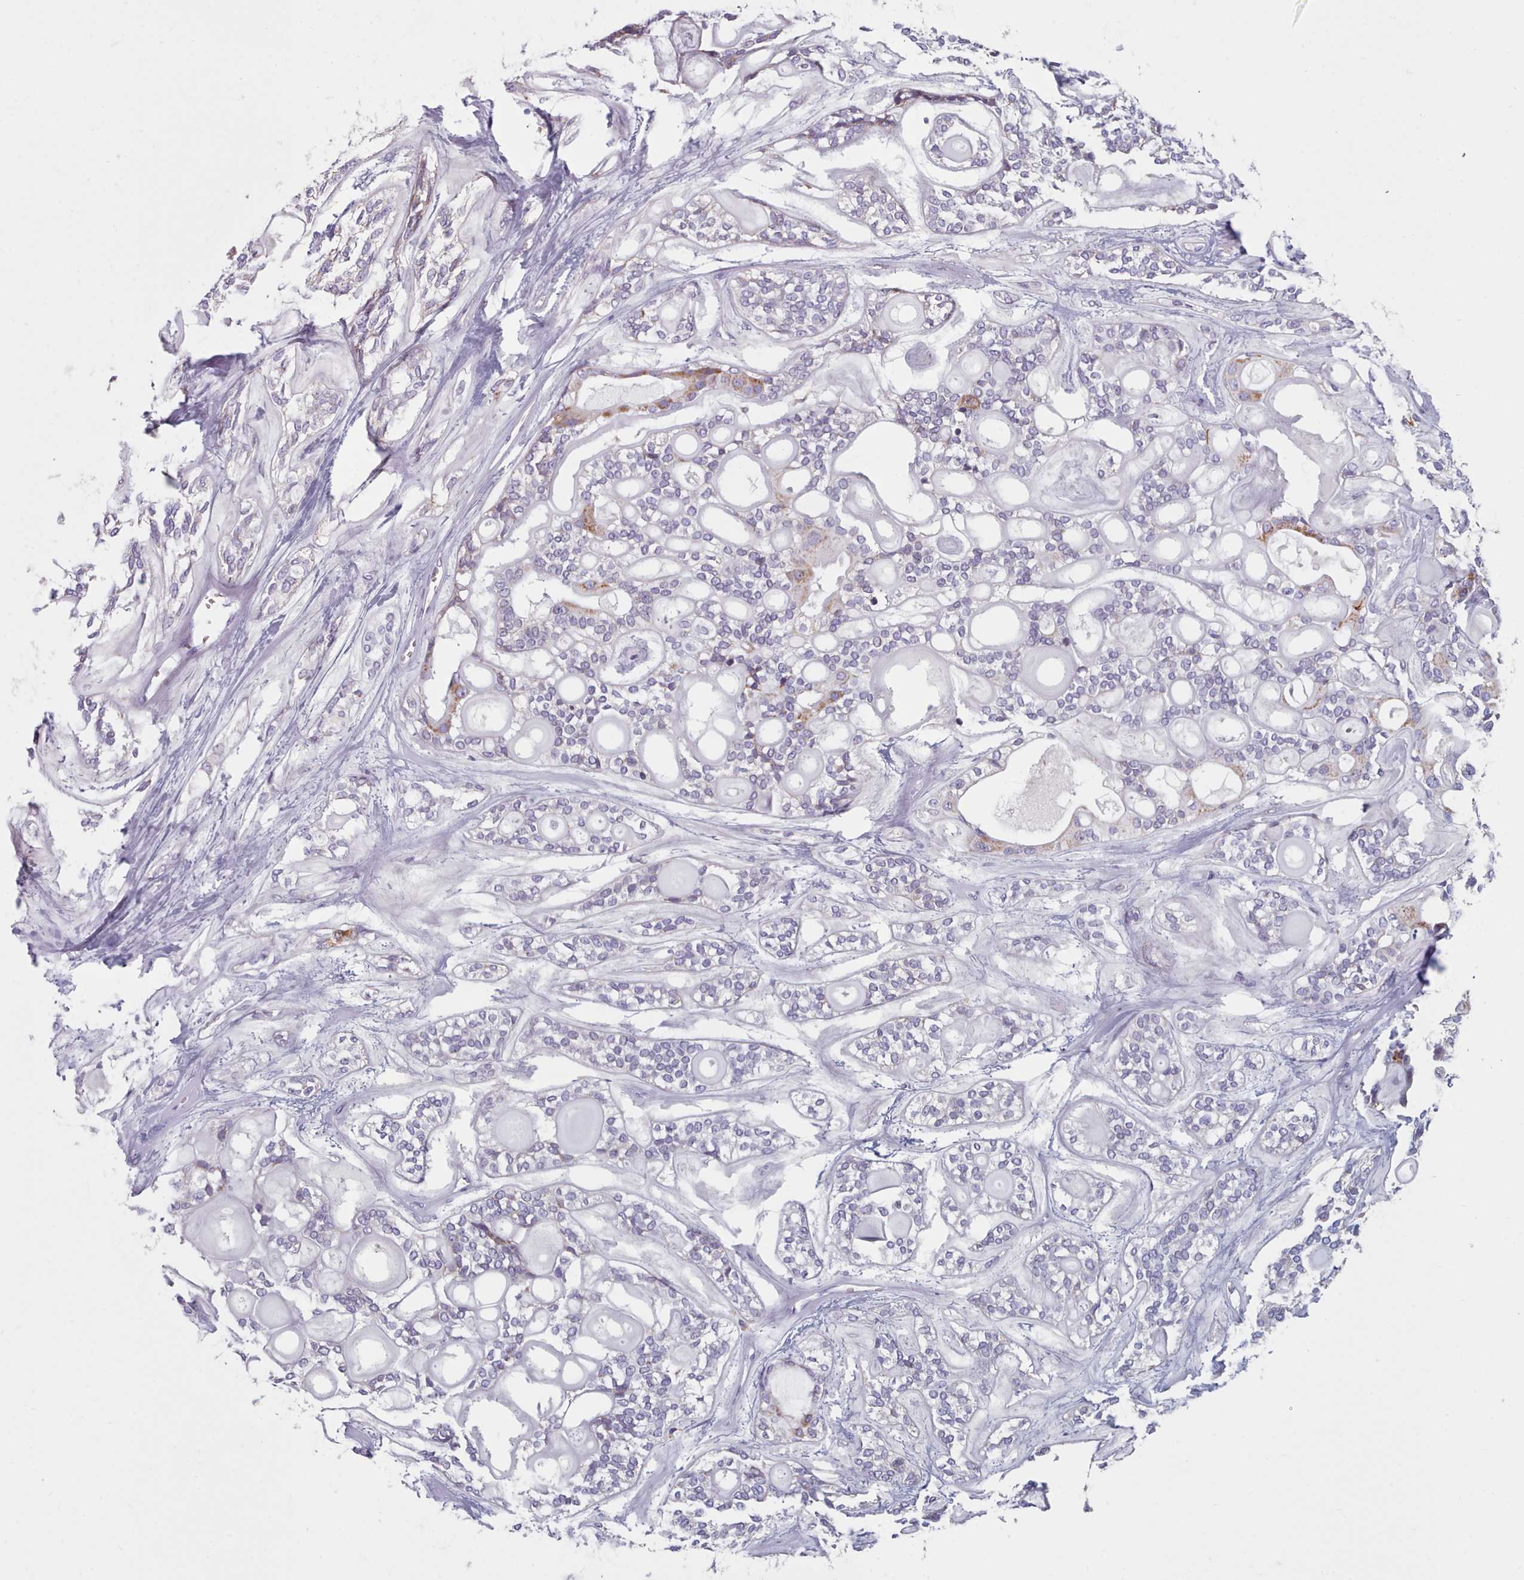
{"staining": {"intensity": "moderate", "quantity": "<25%", "location": "cytoplasmic/membranous"}, "tissue": "head and neck cancer", "cell_type": "Tumor cells", "image_type": "cancer", "snomed": [{"axis": "morphology", "description": "Adenocarcinoma, NOS"}, {"axis": "topography", "description": "Head-Neck"}], "caption": "Adenocarcinoma (head and neck) tissue exhibits moderate cytoplasmic/membranous staining in approximately <25% of tumor cells", "gene": "FAM170B", "patient": {"sex": "male", "age": 66}}